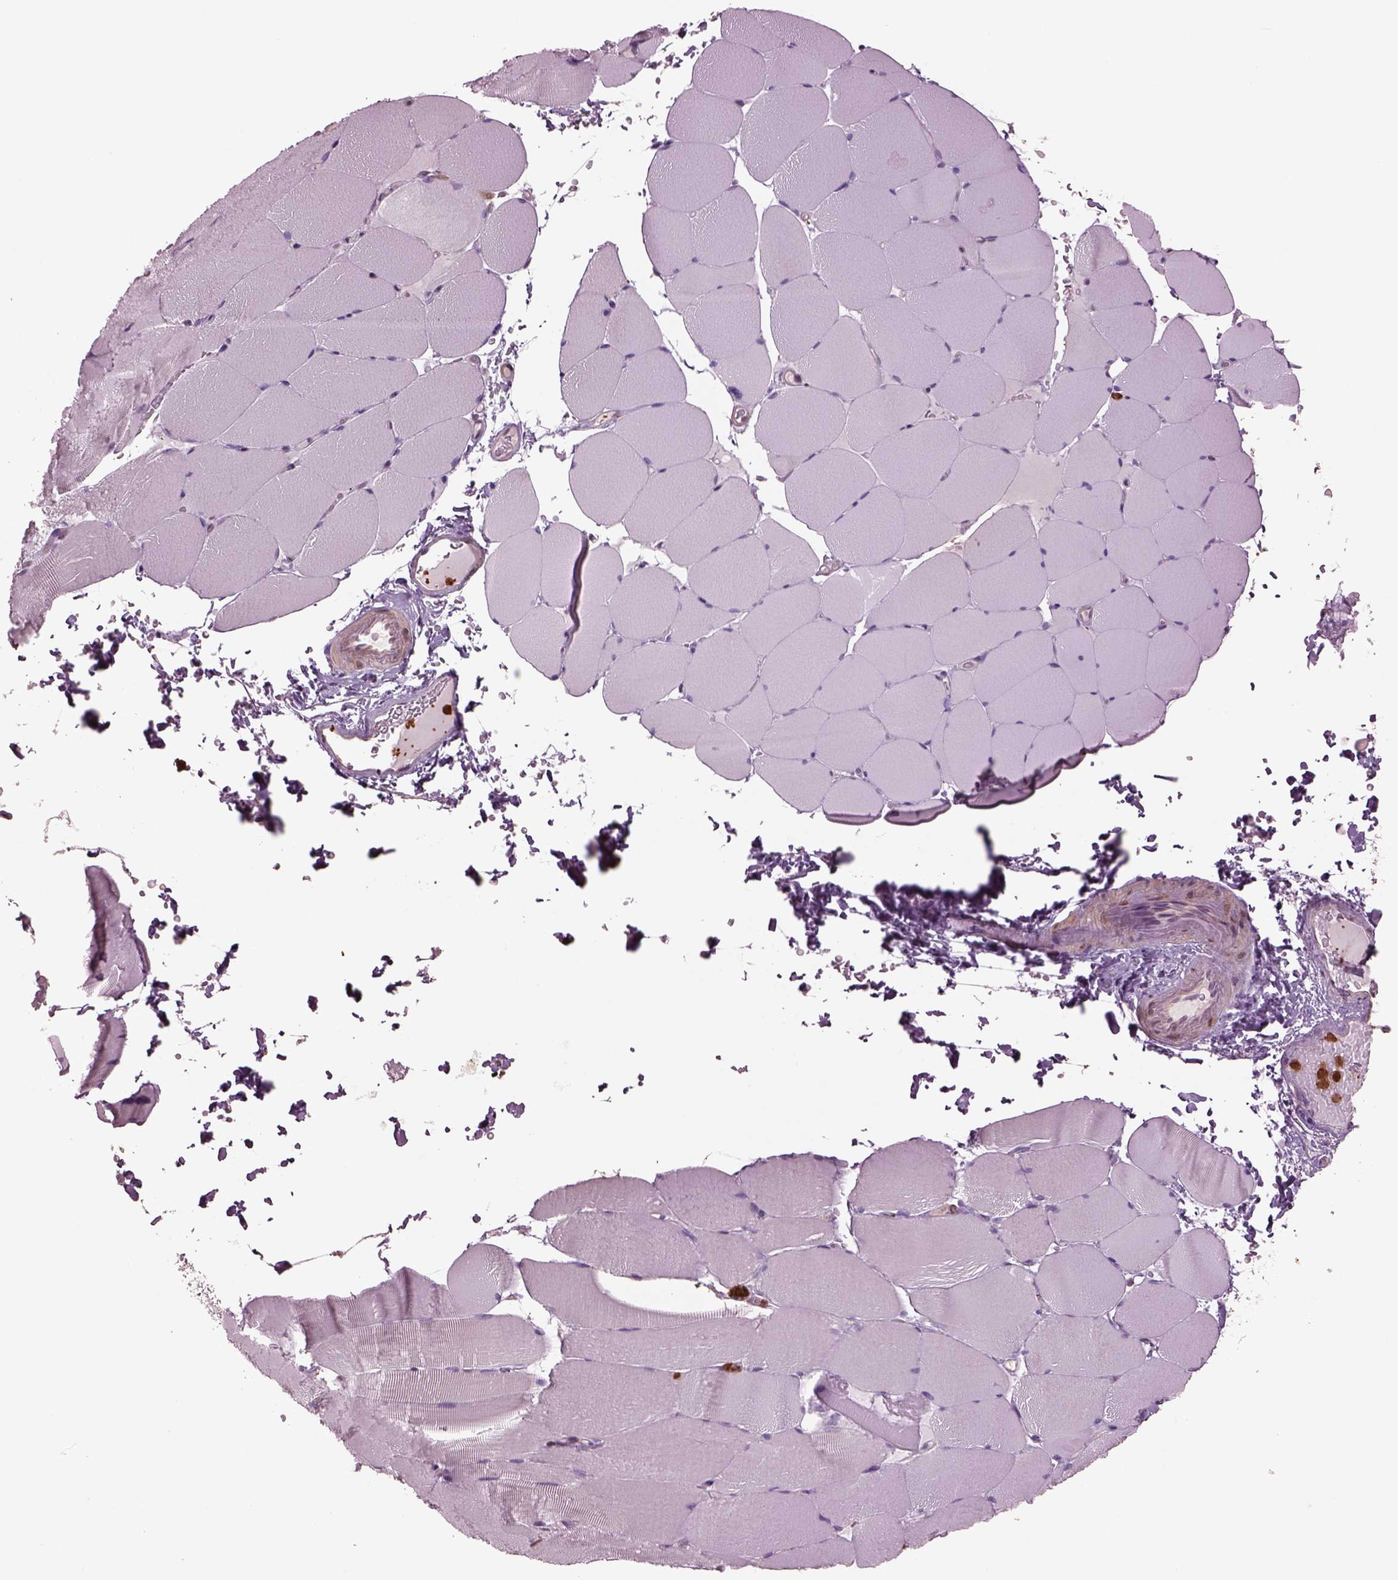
{"staining": {"intensity": "negative", "quantity": "none", "location": "none"}, "tissue": "skeletal muscle", "cell_type": "Myocytes", "image_type": "normal", "snomed": [{"axis": "morphology", "description": "Normal tissue, NOS"}, {"axis": "topography", "description": "Skeletal muscle"}], "caption": "Image shows no protein positivity in myocytes of normal skeletal muscle. (DAB (3,3'-diaminobenzidine) immunohistochemistry (IHC) visualized using brightfield microscopy, high magnification).", "gene": "IL31RA", "patient": {"sex": "female", "age": 37}}